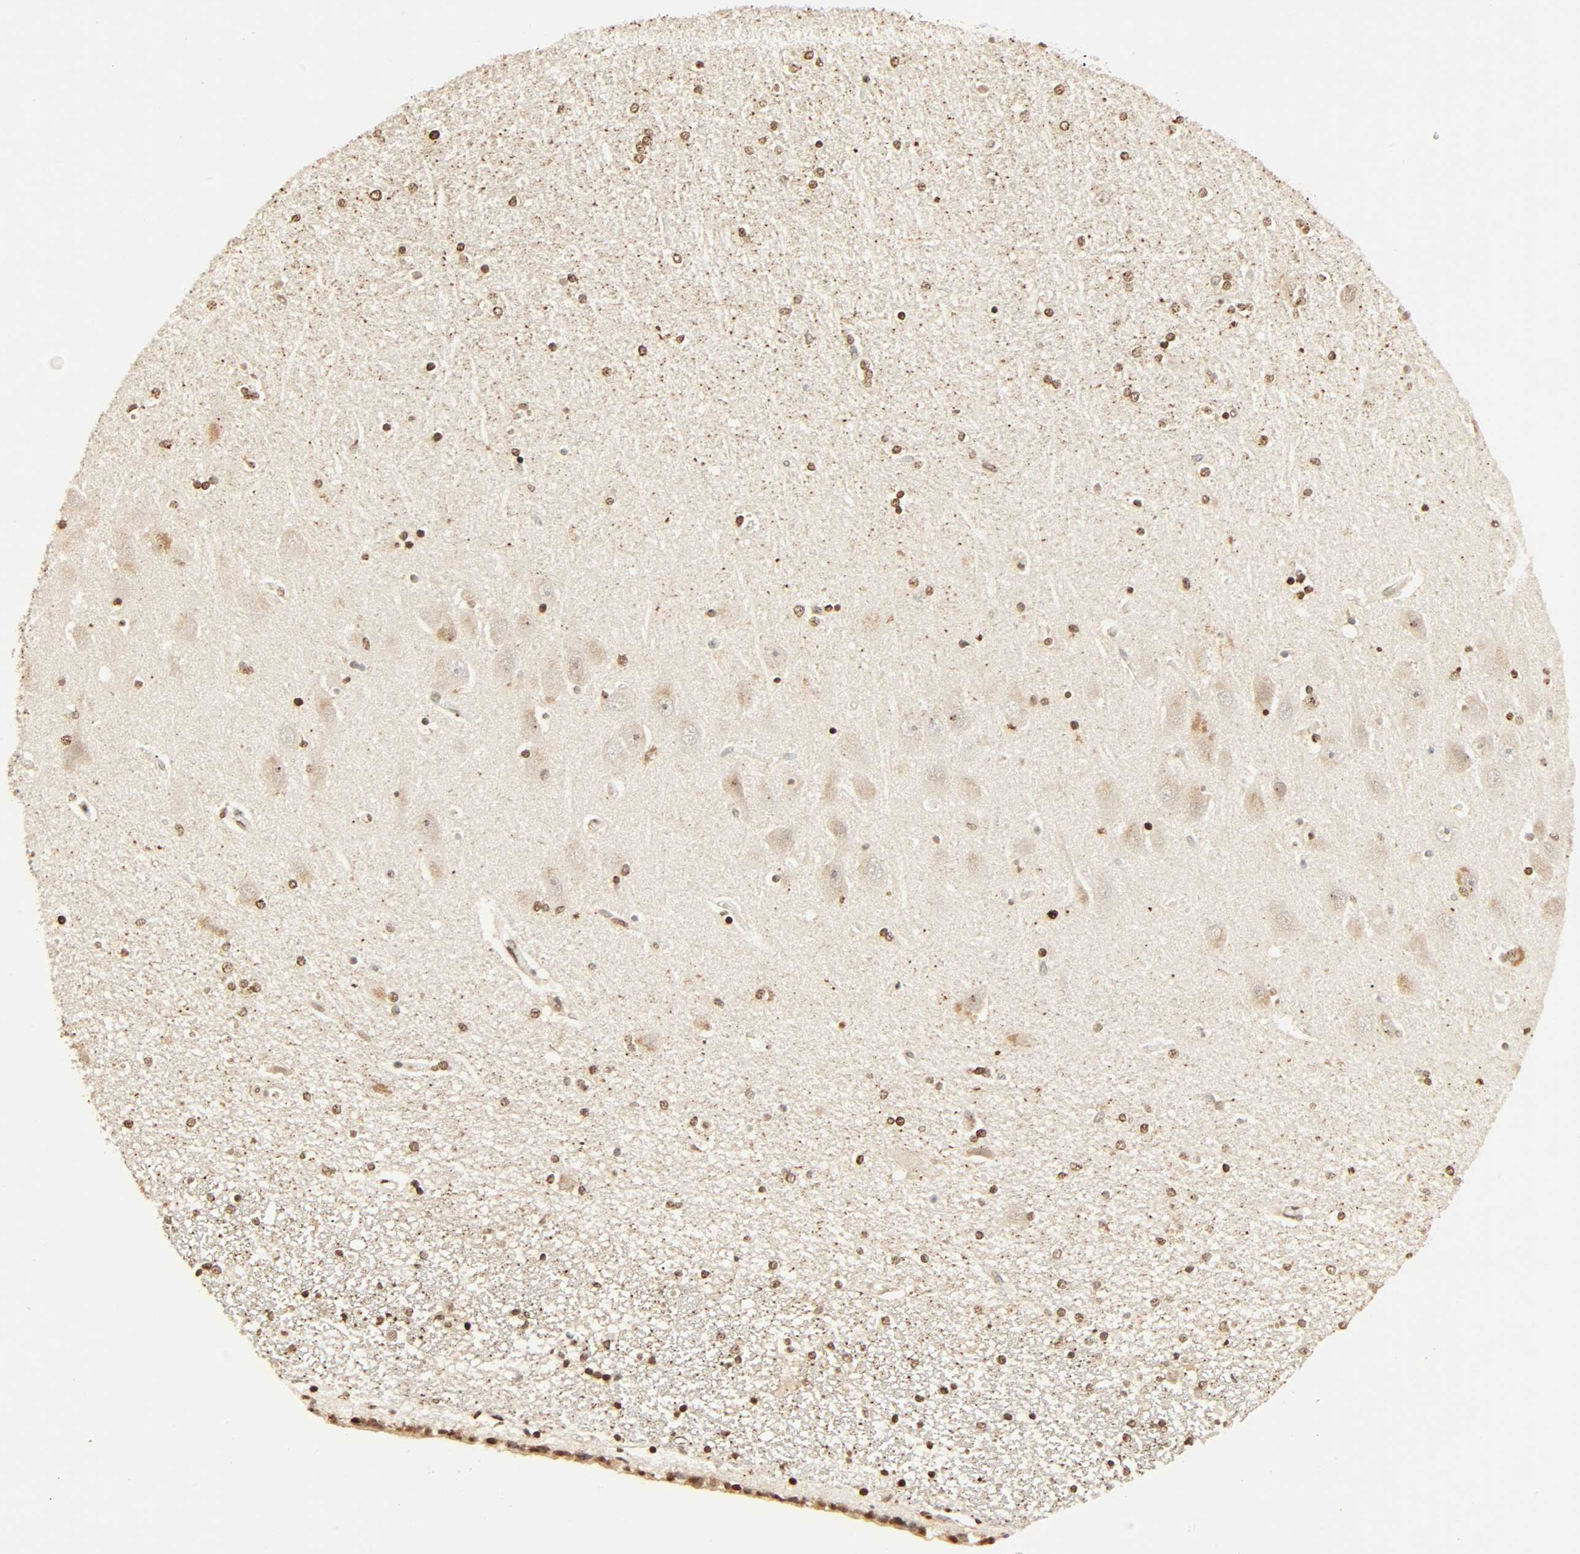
{"staining": {"intensity": "weak", "quantity": "25%-75%", "location": "nuclear"}, "tissue": "hippocampus", "cell_type": "Glial cells", "image_type": "normal", "snomed": [{"axis": "morphology", "description": "Normal tissue, NOS"}, {"axis": "topography", "description": "Hippocampus"}], "caption": "A photomicrograph of hippocampus stained for a protein displays weak nuclear brown staining in glial cells. (brown staining indicates protein expression, while blue staining denotes nuclei).", "gene": "UBC", "patient": {"sex": "female", "age": 54}}